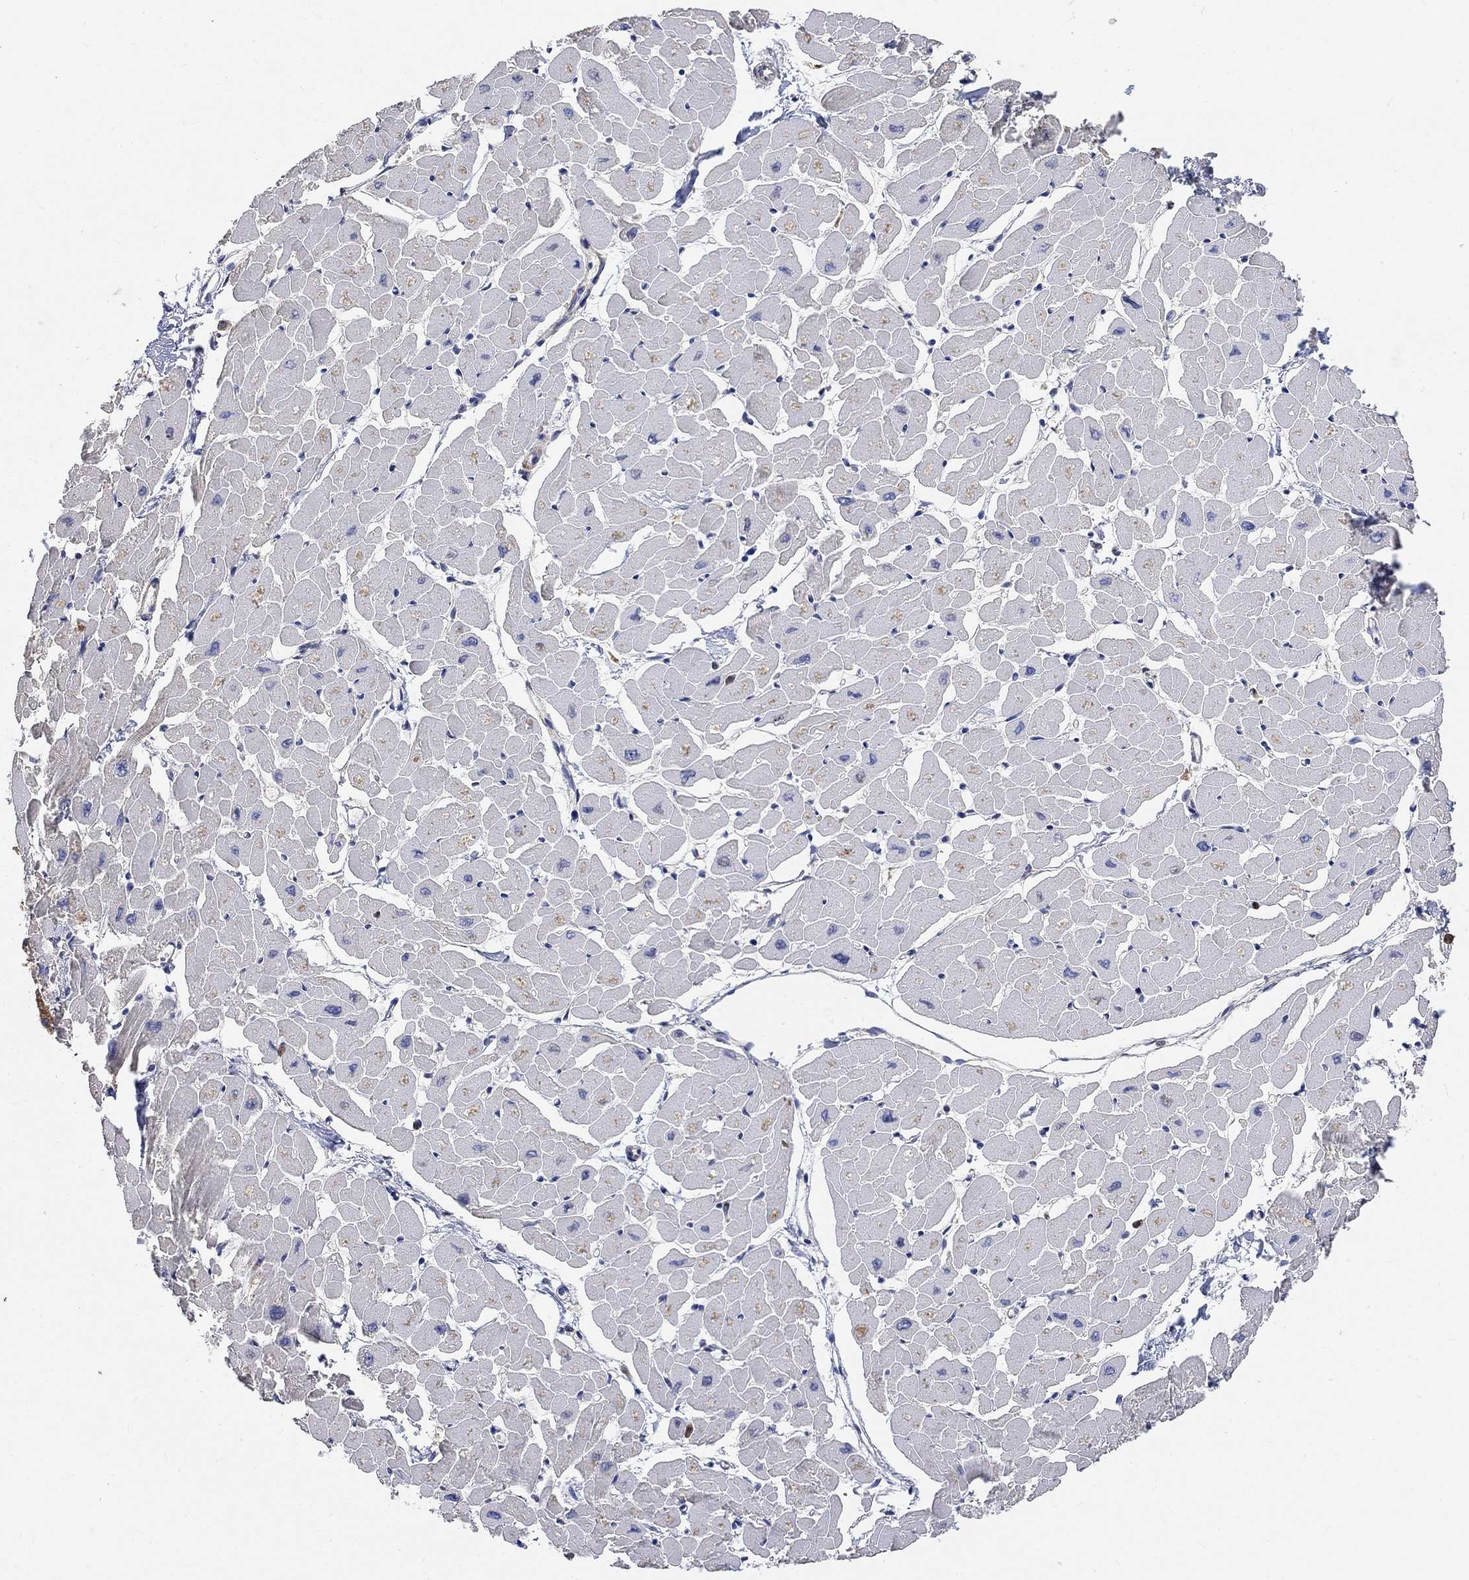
{"staining": {"intensity": "negative", "quantity": "none", "location": "none"}, "tissue": "heart muscle", "cell_type": "Cardiomyocytes", "image_type": "normal", "snomed": [{"axis": "morphology", "description": "Normal tissue, NOS"}, {"axis": "topography", "description": "Heart"}], "caption": "Photomicrograph shows no protein staining in cardiomyocytes of unremarkable heart muscle. (DAB immunohistochemistry (IHC) with hematoxylin counter stain).", "gene": "SYT16", "patient": {"sex": "male", "age": 57}}